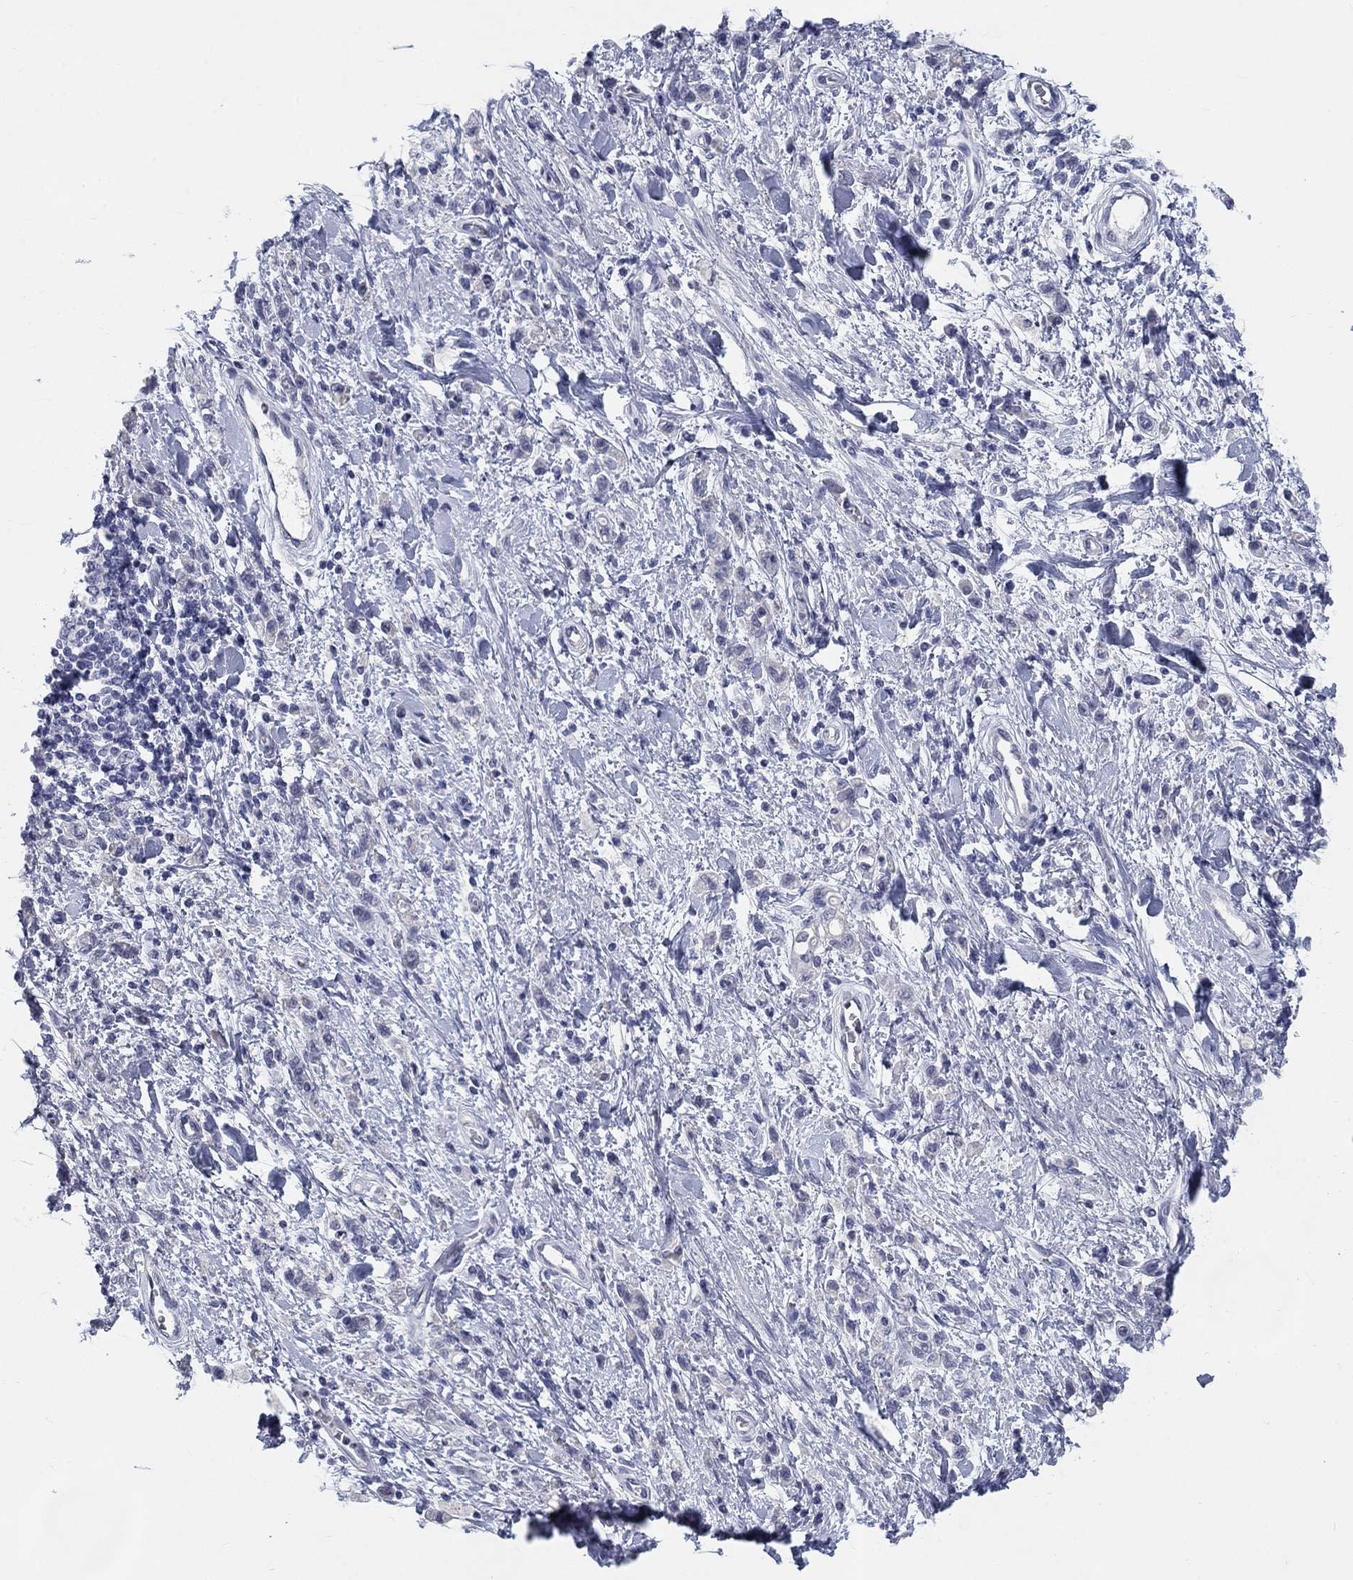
{"staining": {"intensity": "negative", "quantity": "none", "location": "none"}, "tissue": "stomach cancer", "cell_type": "Tumor cells", "image_type": "cancer", "snomed": [{"axis": "morphology", "description": "Adenocarcinoma, NOS"}, {"axis": "topography", "description": "Stomach"}], "caption": "Tumor cells are negative for brown protein staining in adenocarcinoma (stomach).", "gene": "ELAVL4", "patient": {"sex": "male", "age": 77}}